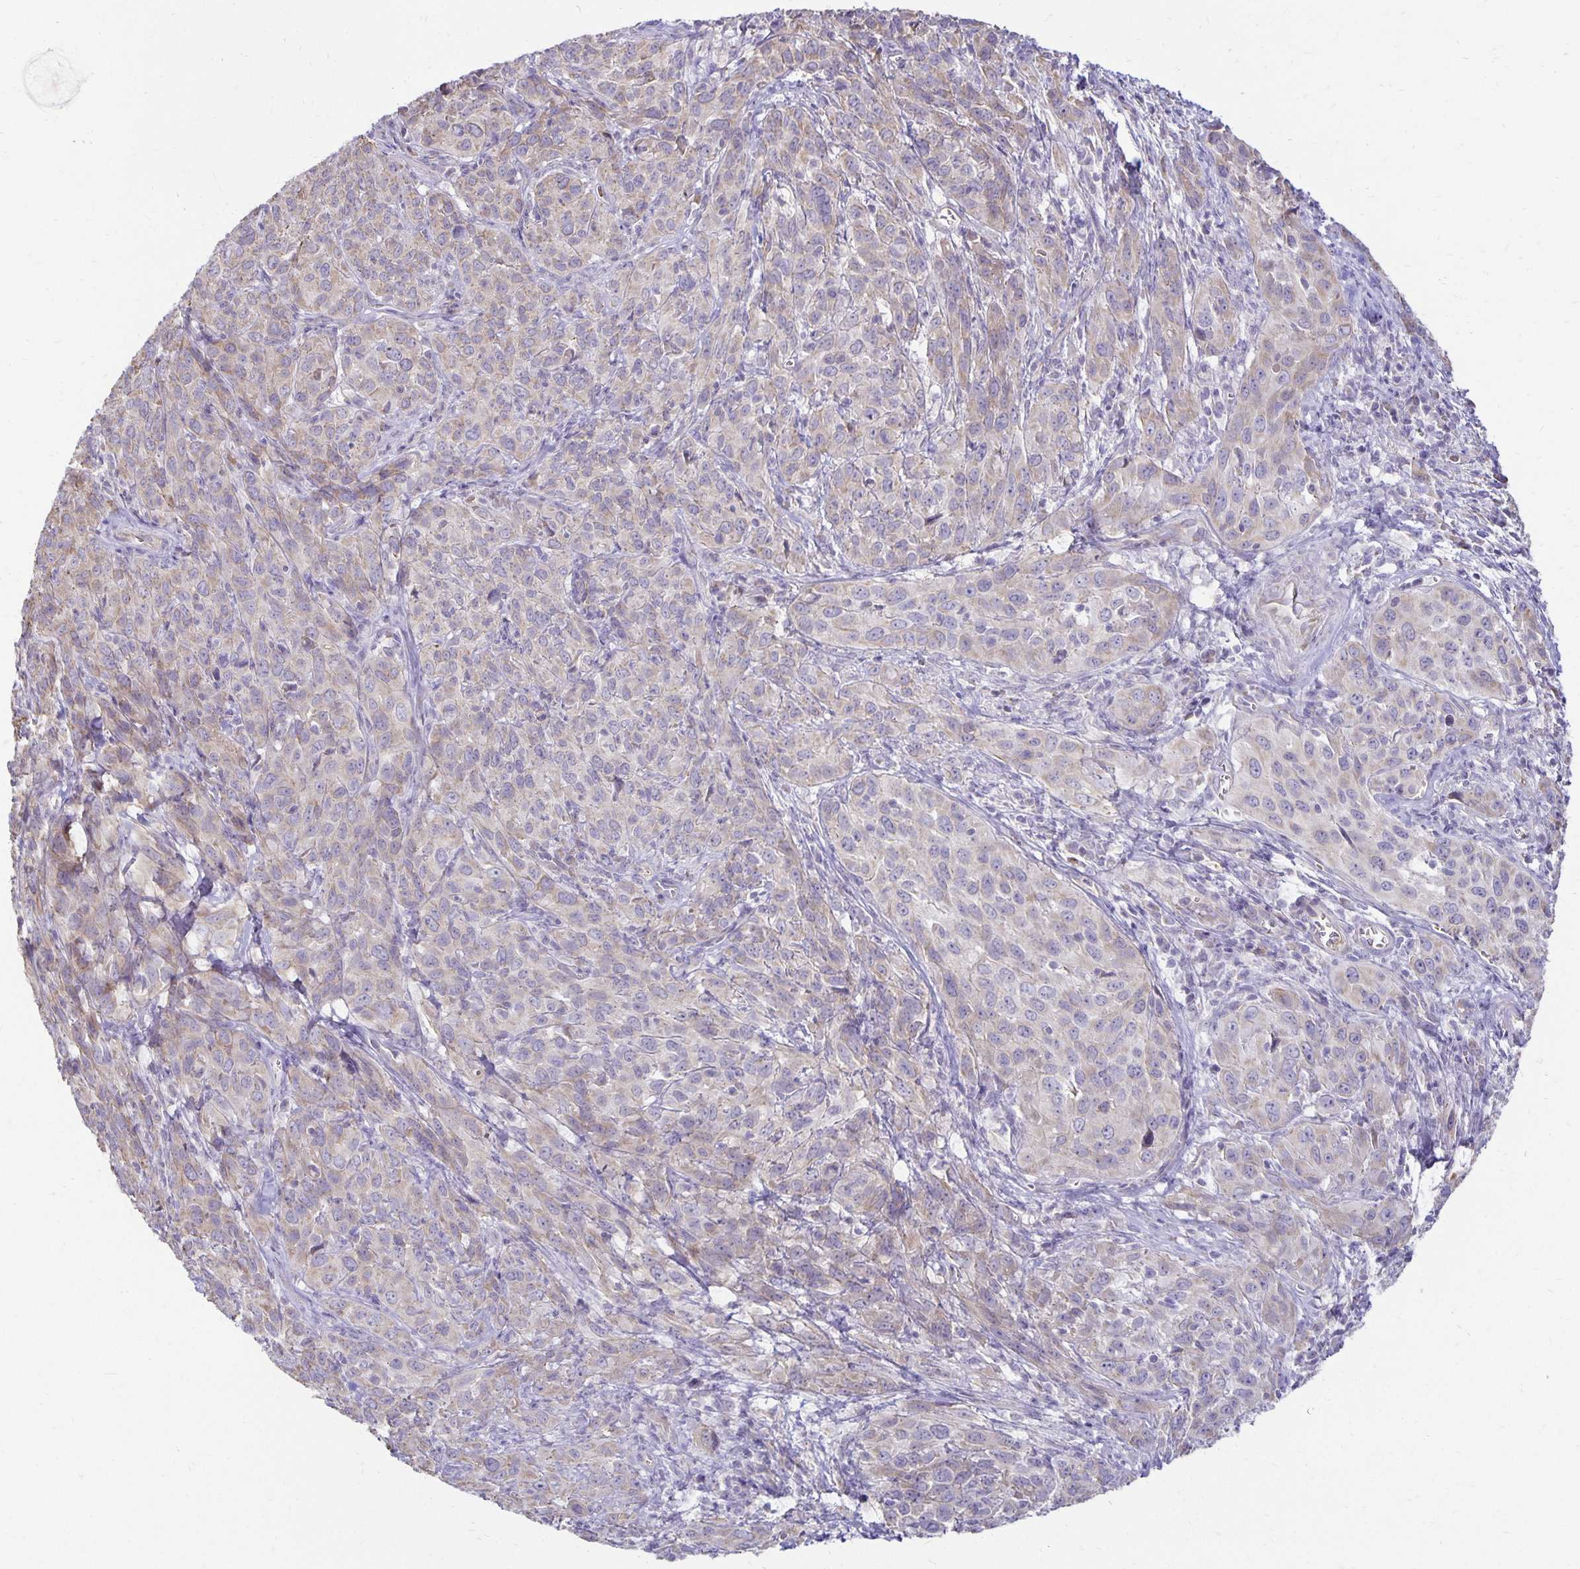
{"staining": {"intensity": "weak", "quantity": "<25%", "location": "cytoplasmic/membranous"}, "tissue": "cervical cancer", "cell_type": "Tumor cells", "image_type": "cancer", "snomed": [{"axis": "morphology", "description": "Squamous cell carcinoma, NOS"}, {"axis": "topography", "description": "Cervix"}], "caption": "Tumor cells show no significant positivity in cervical cancer.", "gene": "FN3K", "patient": {"sex": "female", "age": 51}}